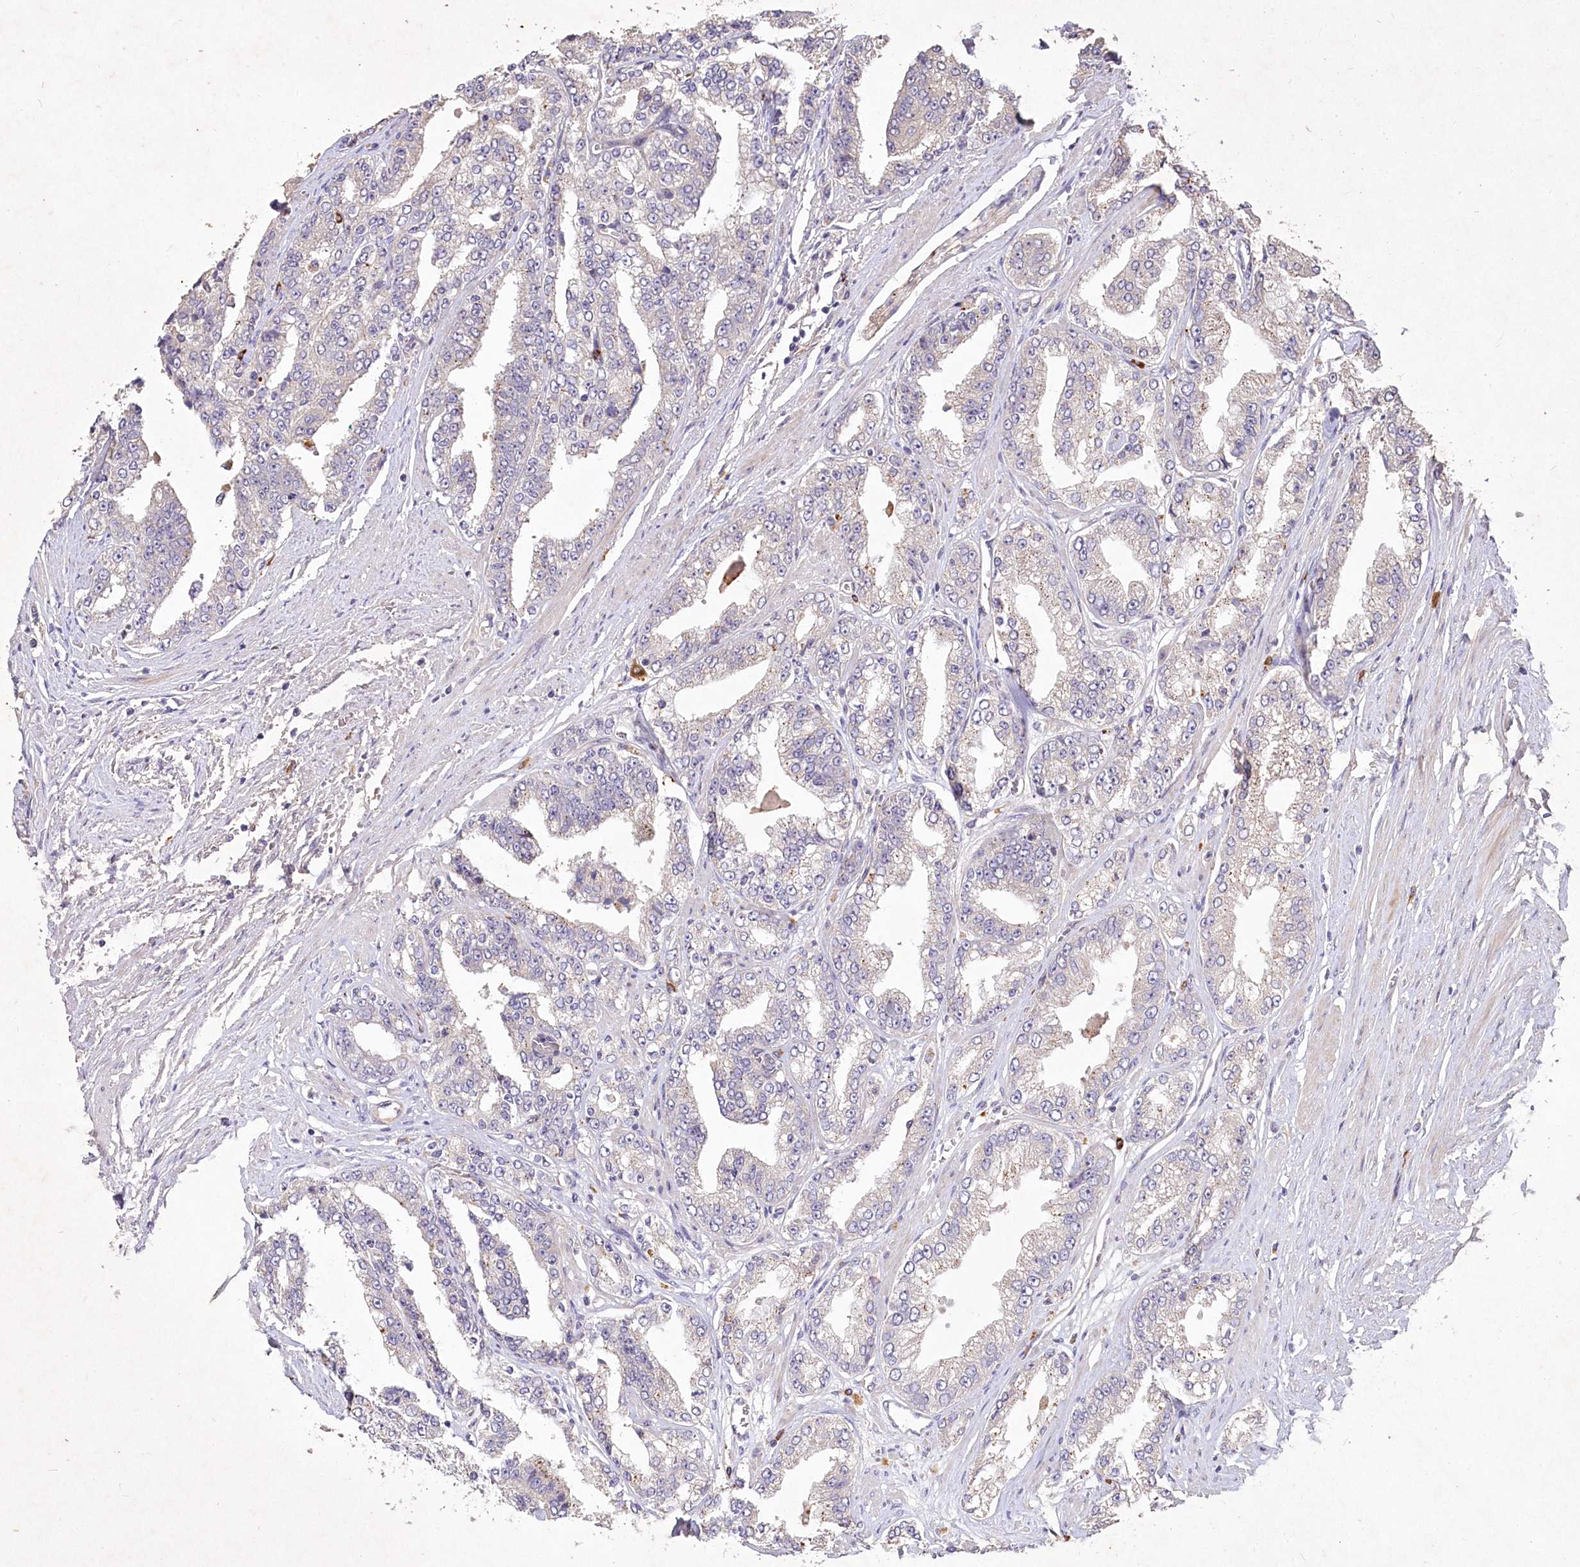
{"staining": {"intensity": "negative", "quantity": "none", "location": "none"}, "tissue": "prostate cancer", "cell_type": "Tumor cells", "image_type": "cancer", "snomed": [{"axis": "morphology", "description": "Adenocarcinoma, High grade"}, {"axis": "topography", "description": "Prostate"}], "caption": "High magnification brightfield microscopy of adenocarcinoma (high-grade) (prostate) stained with DAB (3,3'-diaminobenzidine) (brown) and counterstained with hematoxylin (blue): tumor cells show no significant expression.", "gene": "IRAK1BP1", "patient": {"sex": "male", "age": 71}}